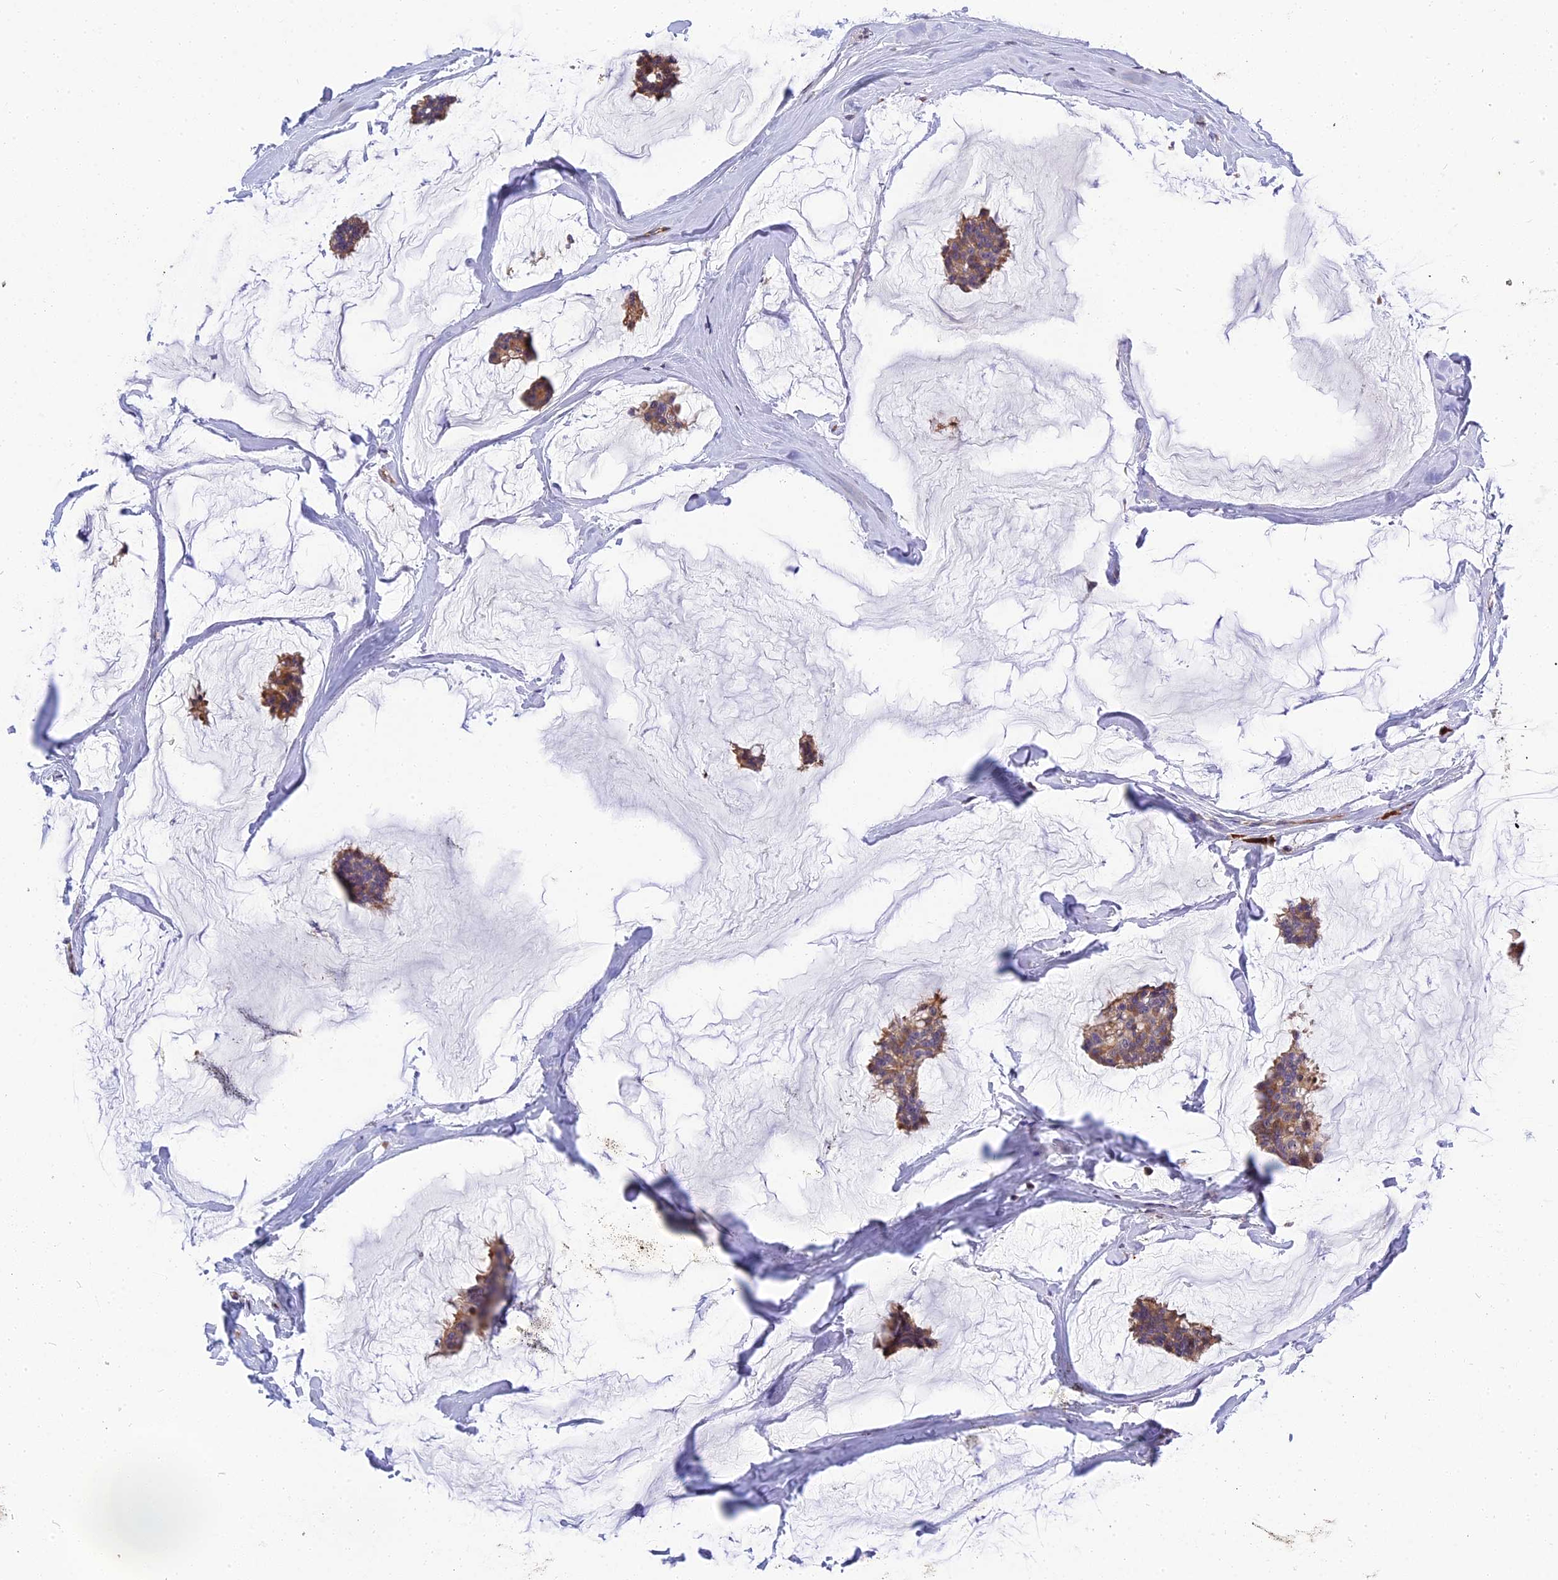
{"staining": {"intensity": "moderate", "quantity": "25%-75%", "location": "cytoplasmic/membranous"}, "tissue": "breast cancer", "cell_type": "Tumor cells", "image_type": "cancer", "snomed": [{"axis": "morphology", "description": "Duct carcinoma"}, {"axis": "topography", "description": "Breast"}], "caption": "Brown immunohistochemical staining in breast infiltrating ductal carcinoma exhibits moderate cytoplasmic/membranous staining in approximately 25%-75% of tumor cells.", "gene": "MFSD2A", "patient": {"sex": "female", "age": 93}}